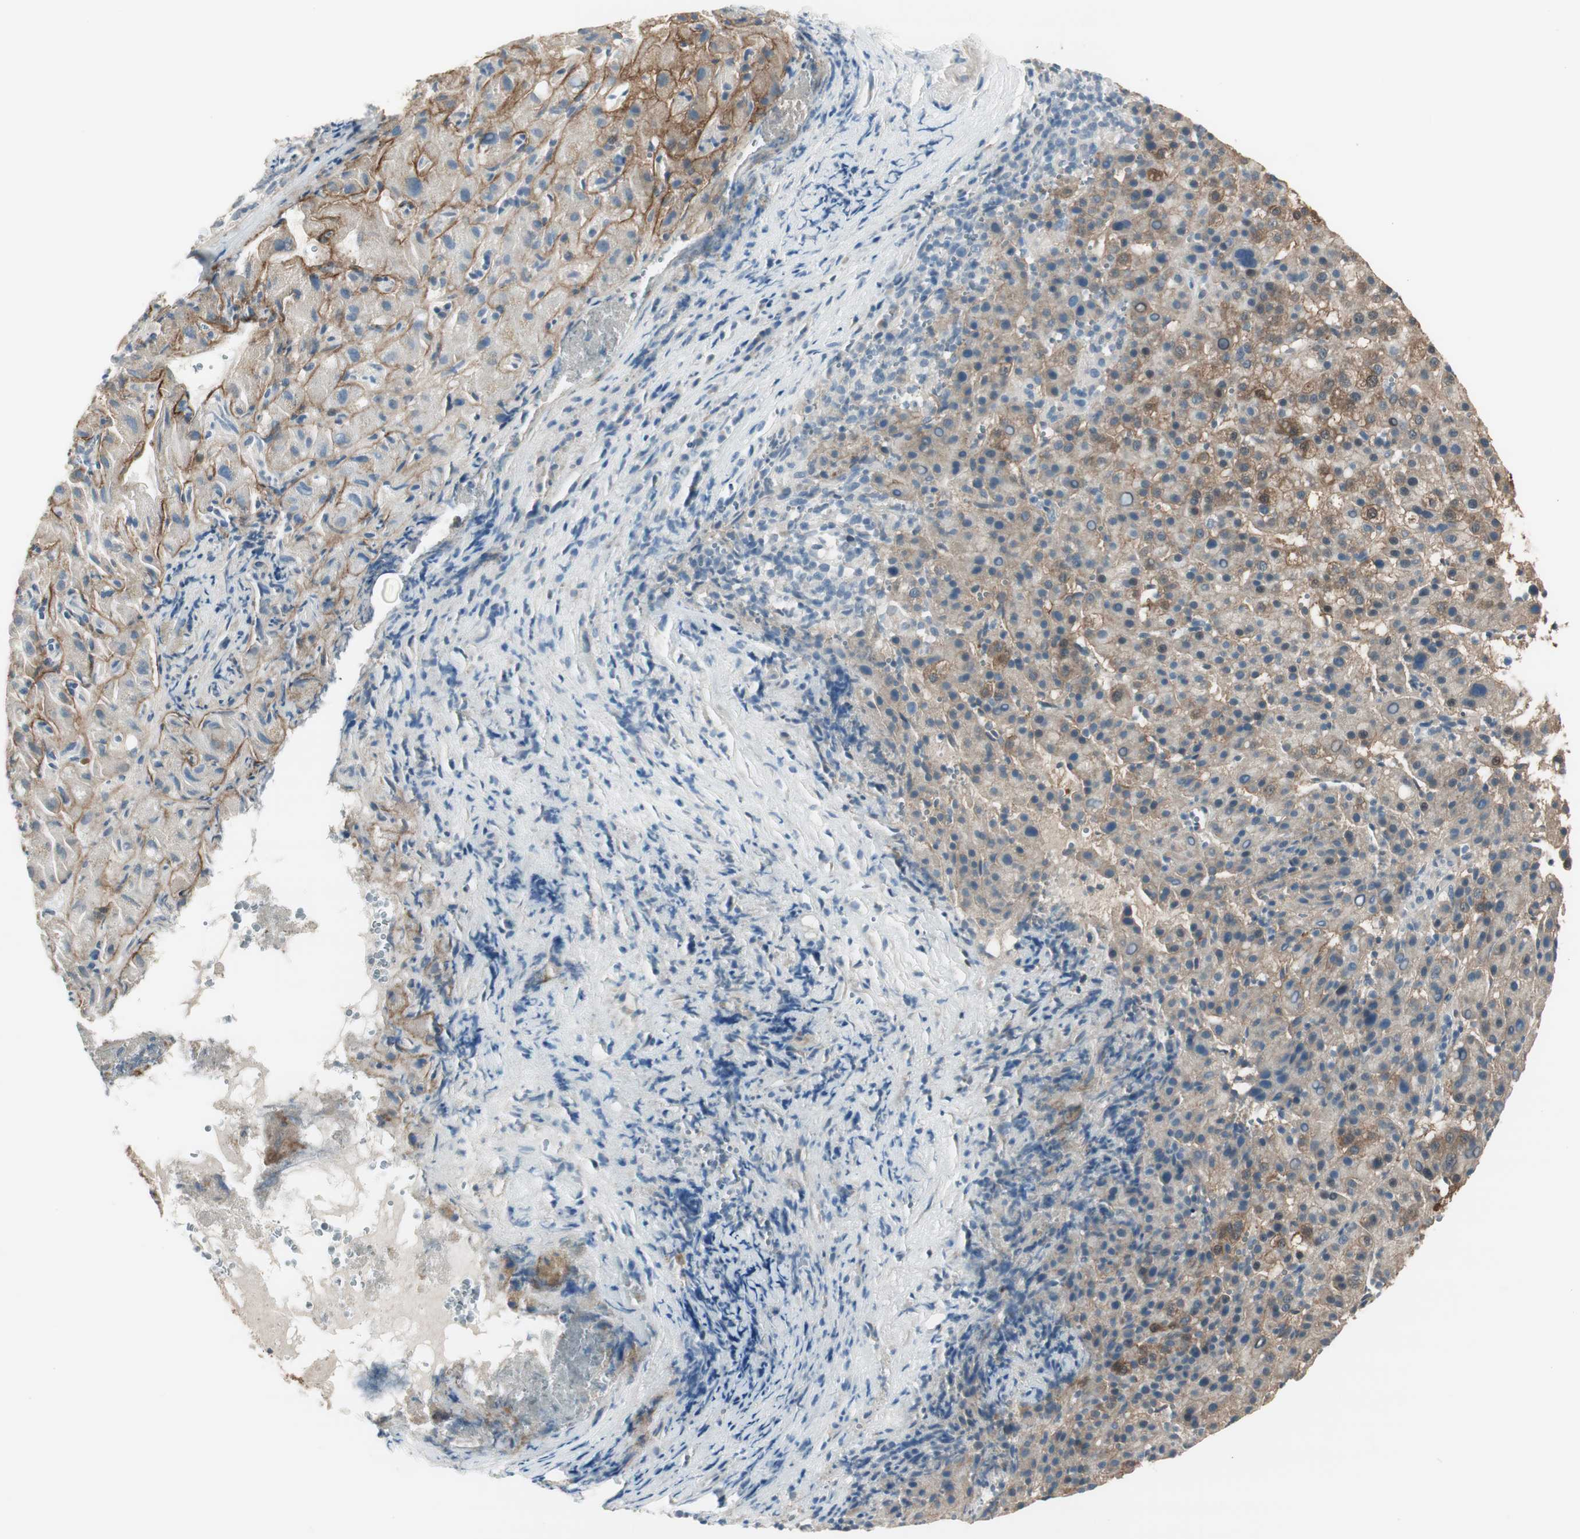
{"staining": {"intensity": "strong", "quantity": ">75%", "location": "cytoplasmic/membranous,nuclear"}, "tissue": "liver cancer", "cell_type": "Tumor cells", "image_type": "cancer", "snomed": [{"axis": "morphology", "description": "Carcinoma, Hepatocellular, NOS"}, {"axis": "topography", "description": "Liver"}], "caption": "Liver cancer (hepatocellular carcinoma) tissue exhibits strong cytoplasmic/membranous and nuclear positivity in about >75% of tumor cells, visualized by immunohistochemistry.", "gene": "EVA1A", "patient": {"sex": "female", "age": 58}}